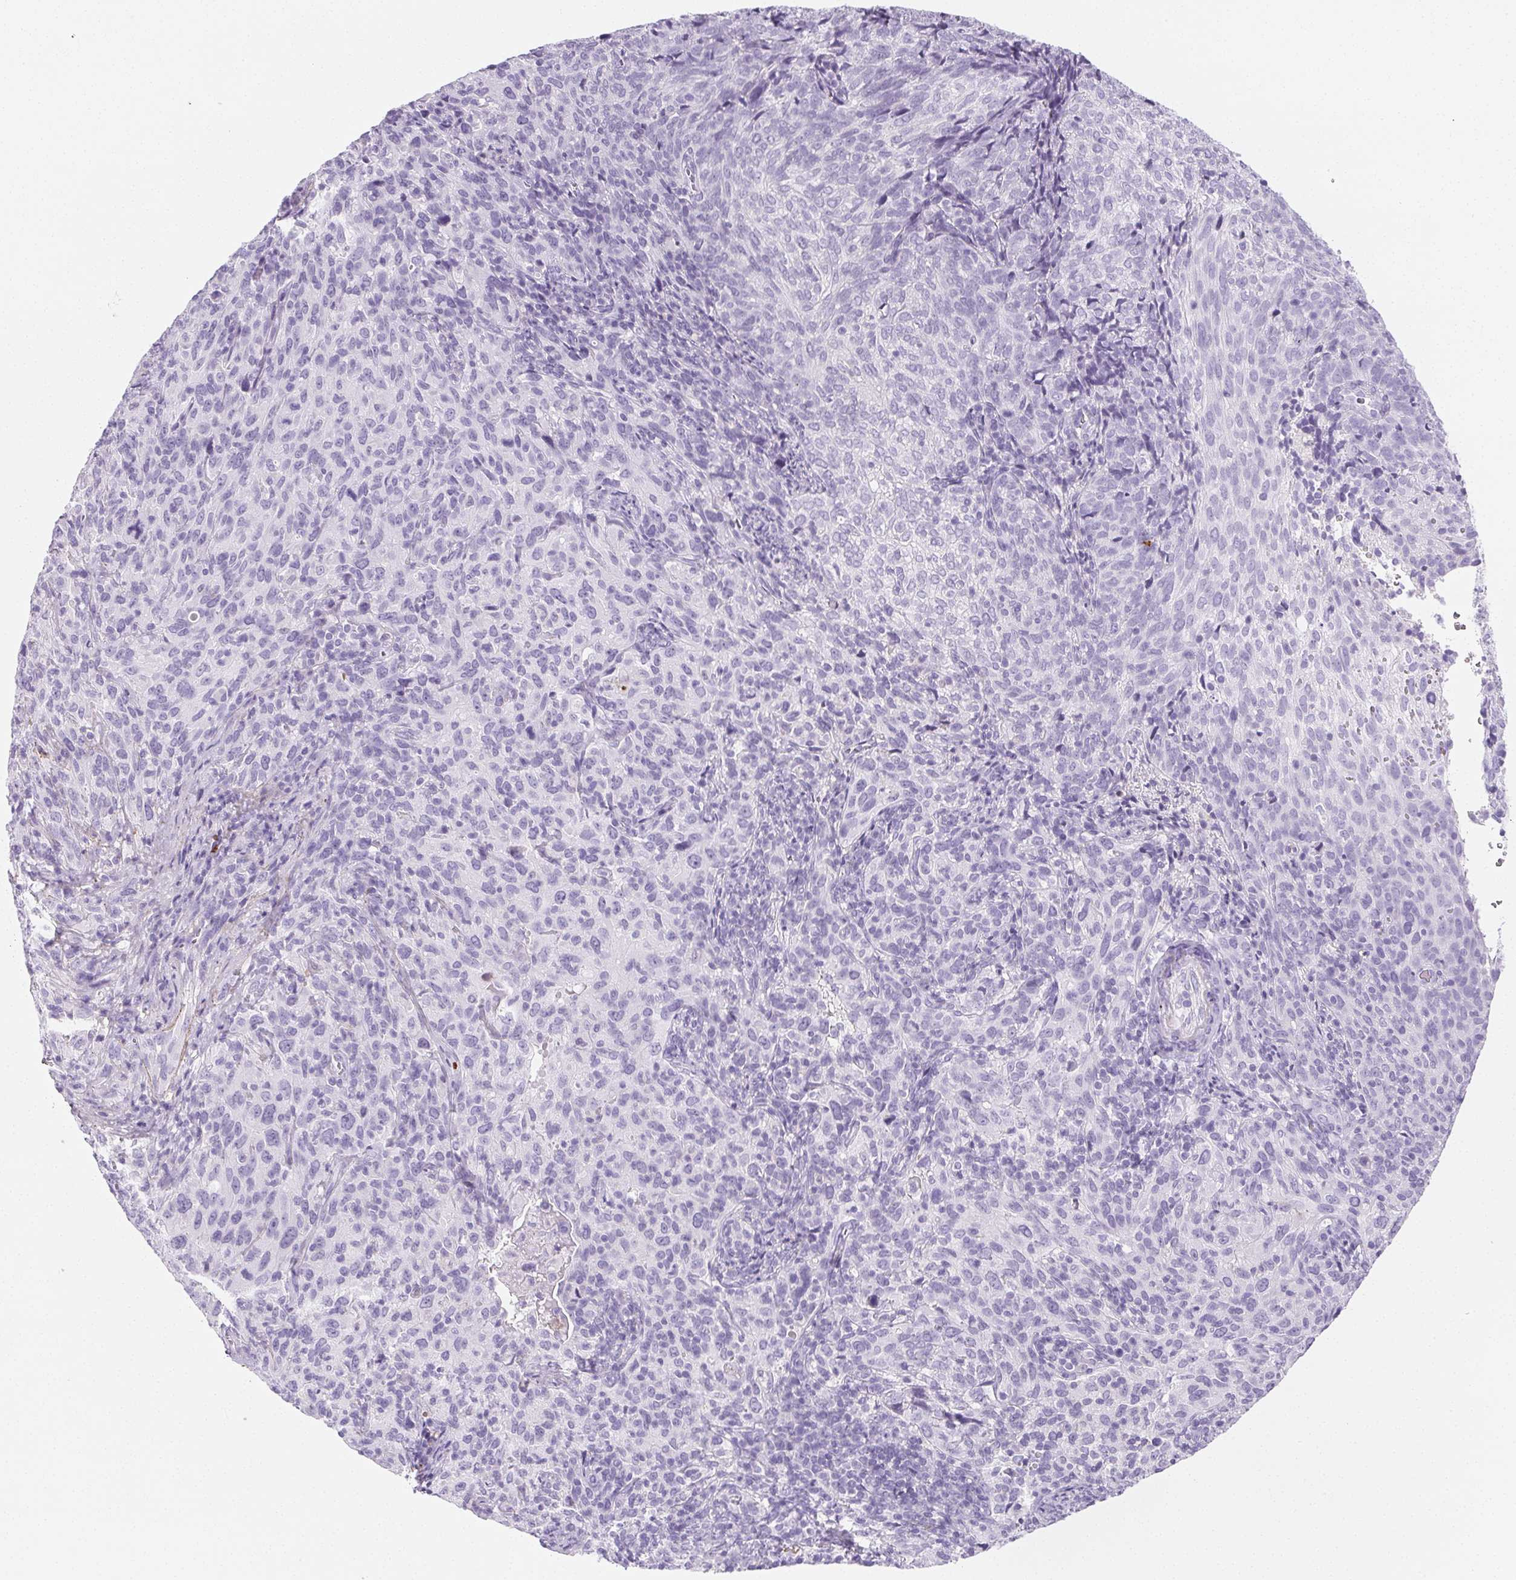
{"staining": {"intensity": "negative", "quantity": "none", "location": "none"}, "tissue": "cervical cancer", "cell_type": "Tumor cells", "image_type": "cancer", "snomed": [{"axis": "morphology", "description": "Squamous cell carcinoma, NOS"}, {"axis": "topography", "description": "Cervix"}], "caption": "An immunohistochemistry (IHC) photomicrograph of cervical cancer is shown. There is no staining in tumor cells of cervical cancer.", "gene": "VTN", "patient": {"sex": "female", "age": 51}}